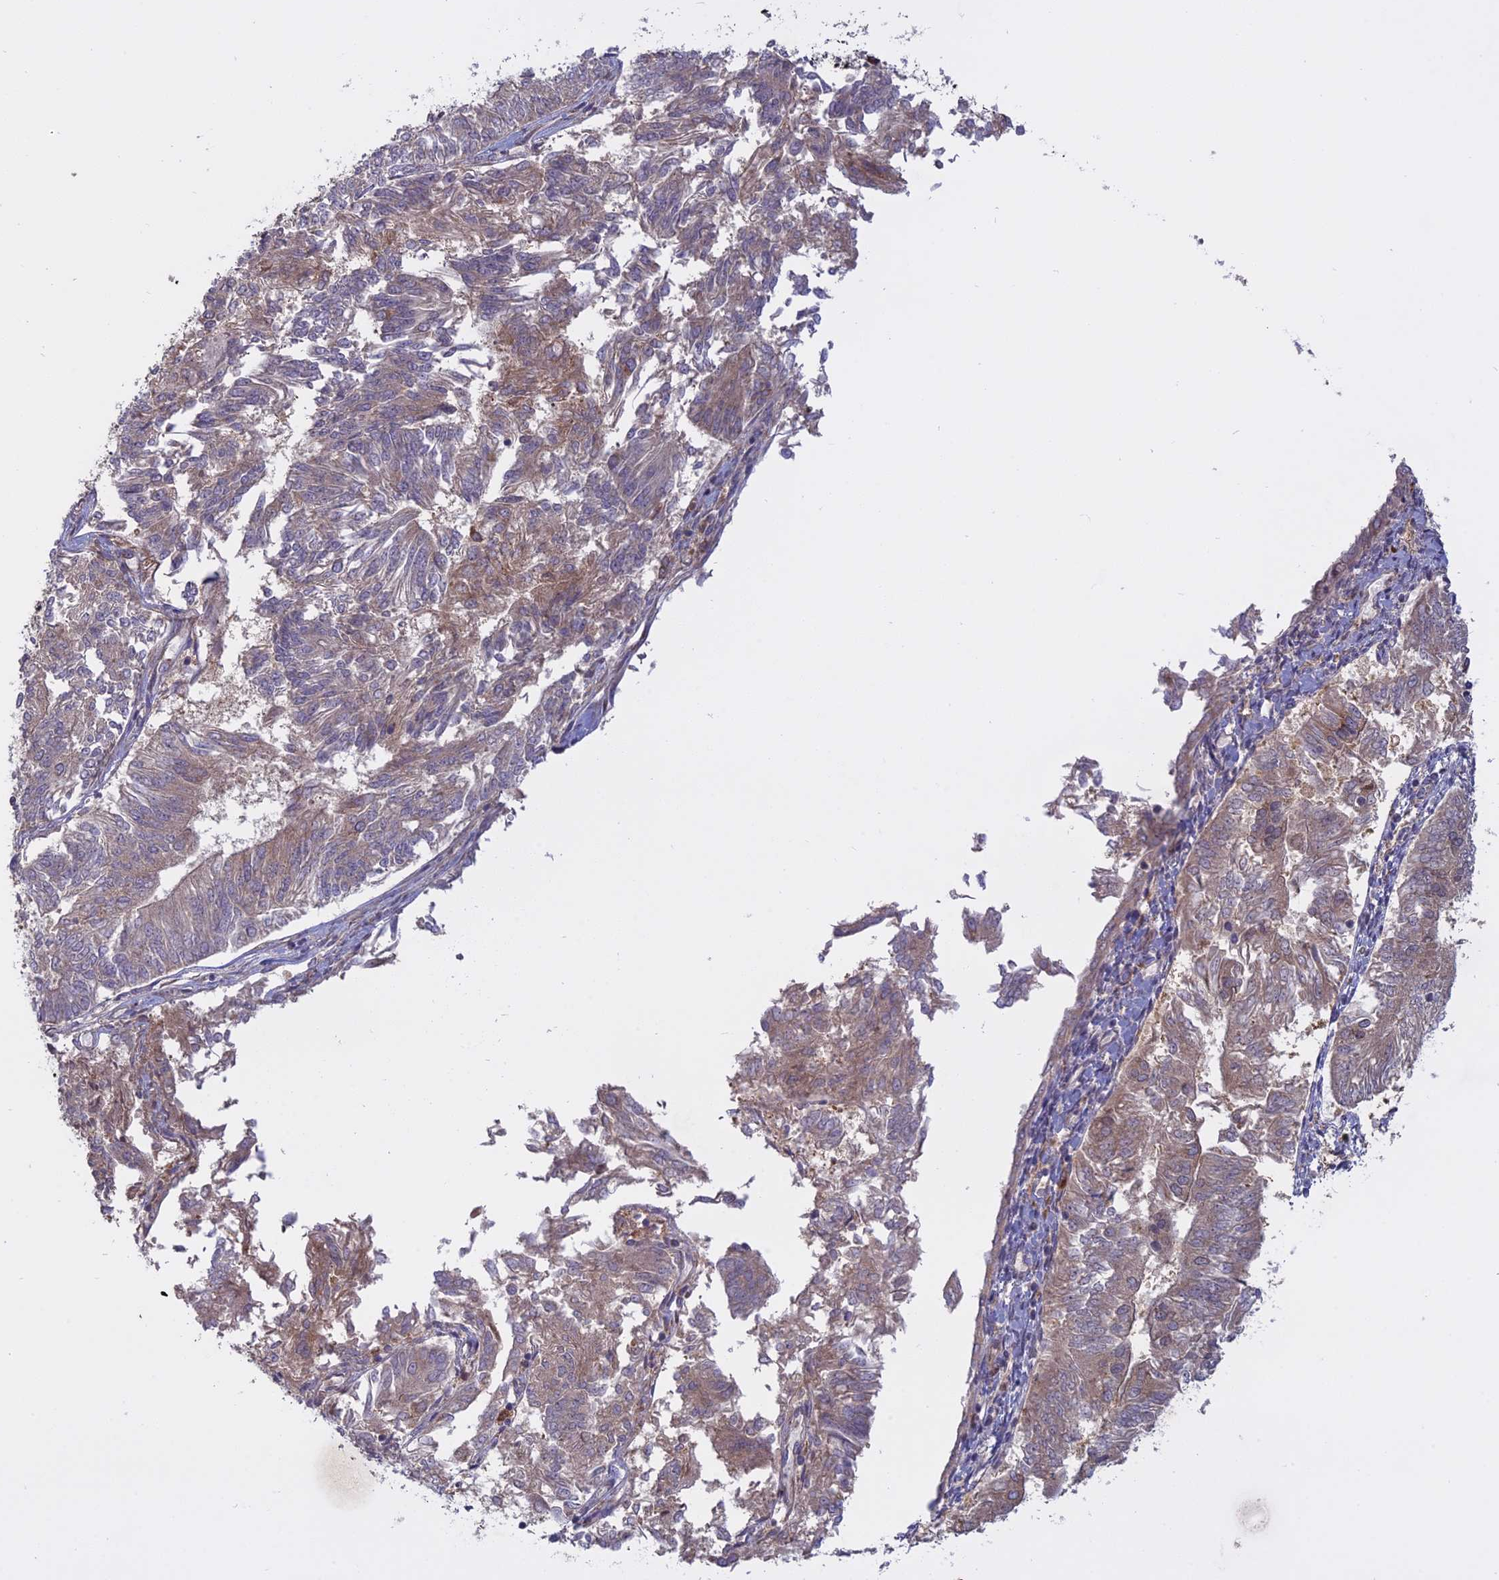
{"staining": {"intensity": "weak", "quantity": ">75%", "location": "cytoplasmic/membranous"}, "tissue": "endometrial cancer", "cell_type": "Tumor cells", "image_type": "cancer", "snomed": [{"axis": "morphology", "description": "Adenocarcinoma, NOS"}, {"axis": "topography", "description": "Endometrium"}], "caption": "Immunohistochemistry (IHC) (DAB (3,3'-diaminobenzidine)) staining of human adenocarcinoma (endometrial) reveals weak cytoplasmic/membranous protein expression in about >75% of tumor cells.", "gene": "TMEM208", "patient": {"sex": "female", "age": 58}}